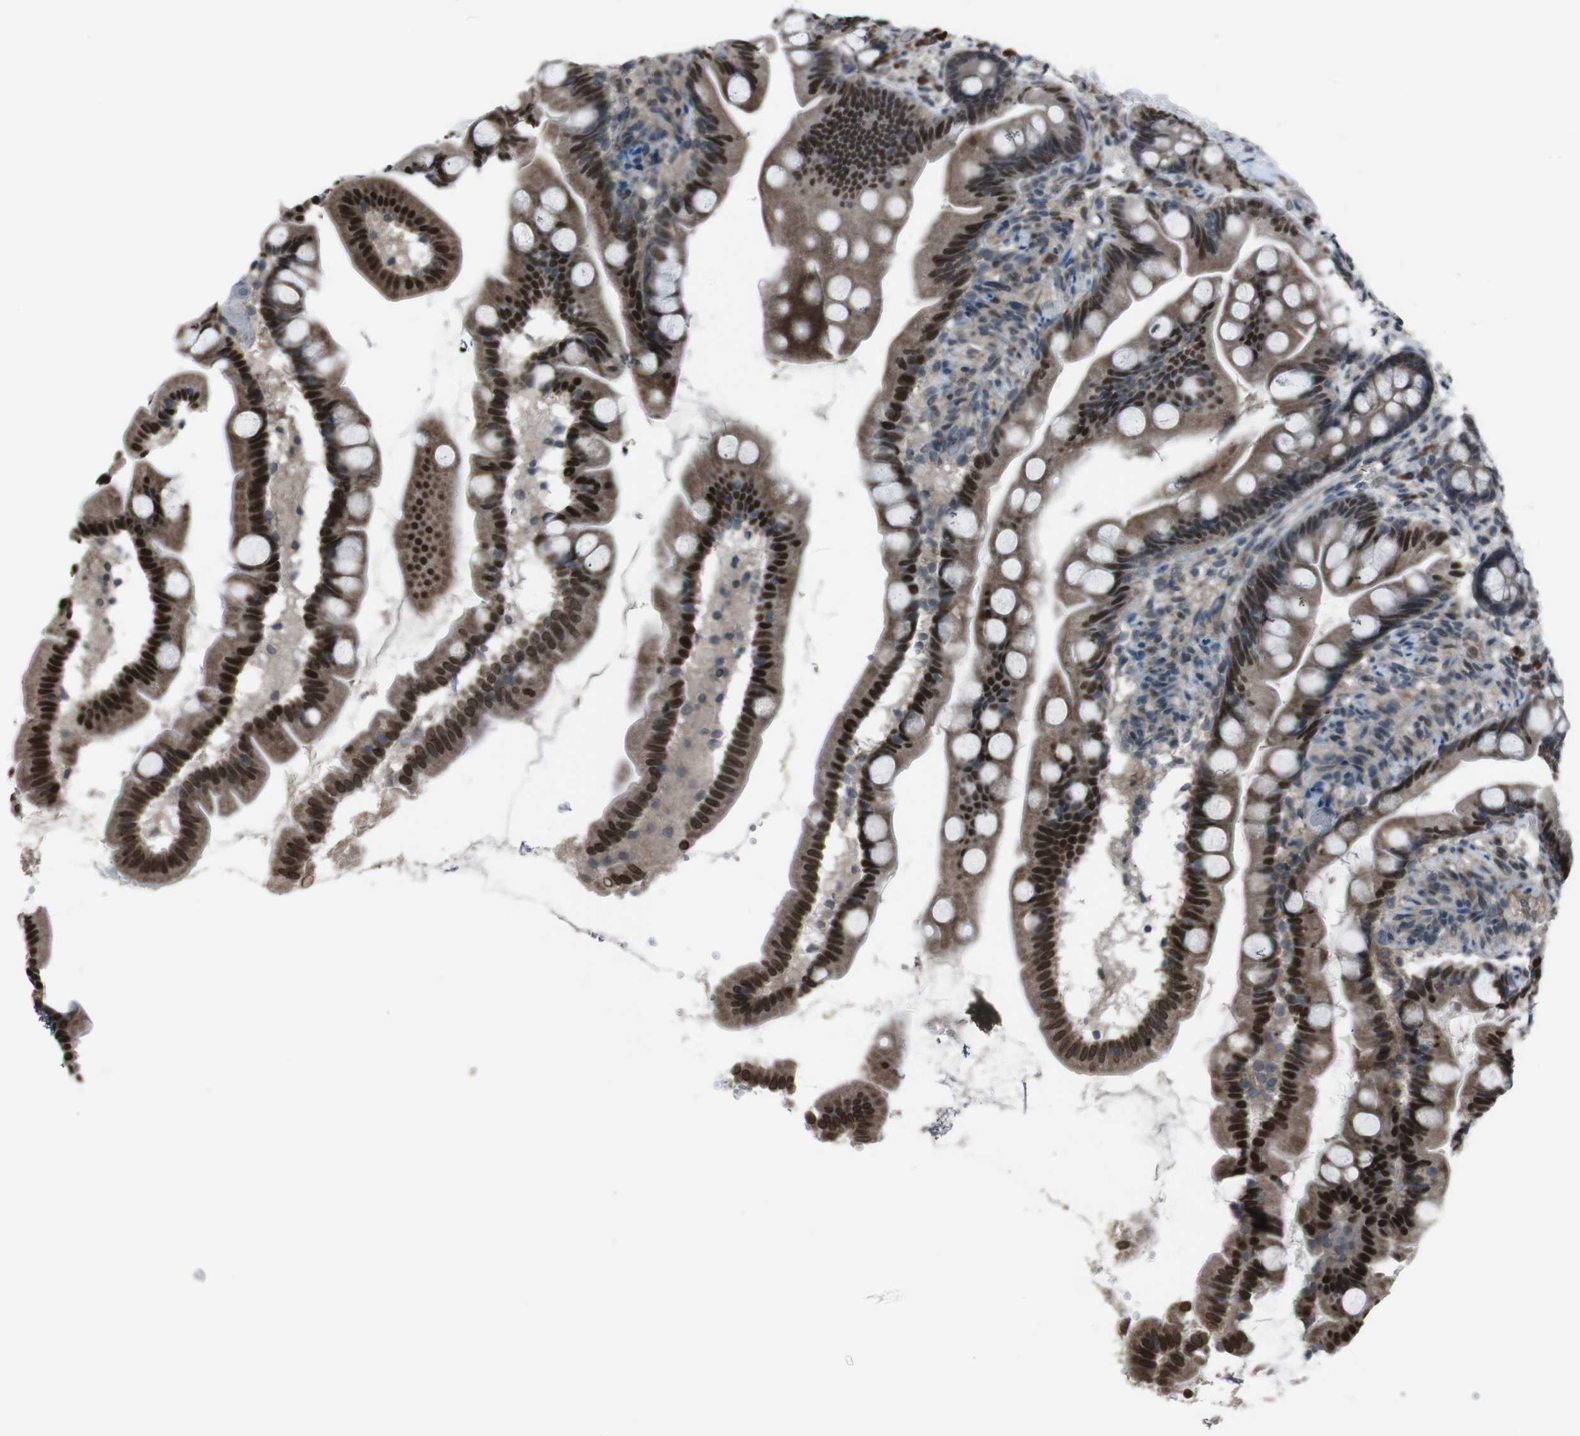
{"staining": {"intensity": "strong", "quantity": ">75%", "location": "cytoplasmic/membranous,nuclear"}, "tissue": "small intestine", "cell_type": "Glandular cells", "image_type": "normal", "snomed": [{"axis": "morphology", "description": "Normal tissue, NOS"}, {"axis": "topography", "description": "Small intestine"}], "caption": "This histopathology image displays normal small intestine stained with immunohistochemistry to label a protein in brown. The cytoplasmic/membranous,nuclear of glandular cells show strong positivity for the protein. Nuclei are counter-stained blue.", "gene": "SS18L1", "patient": {"sex": "female", "age": 56}}